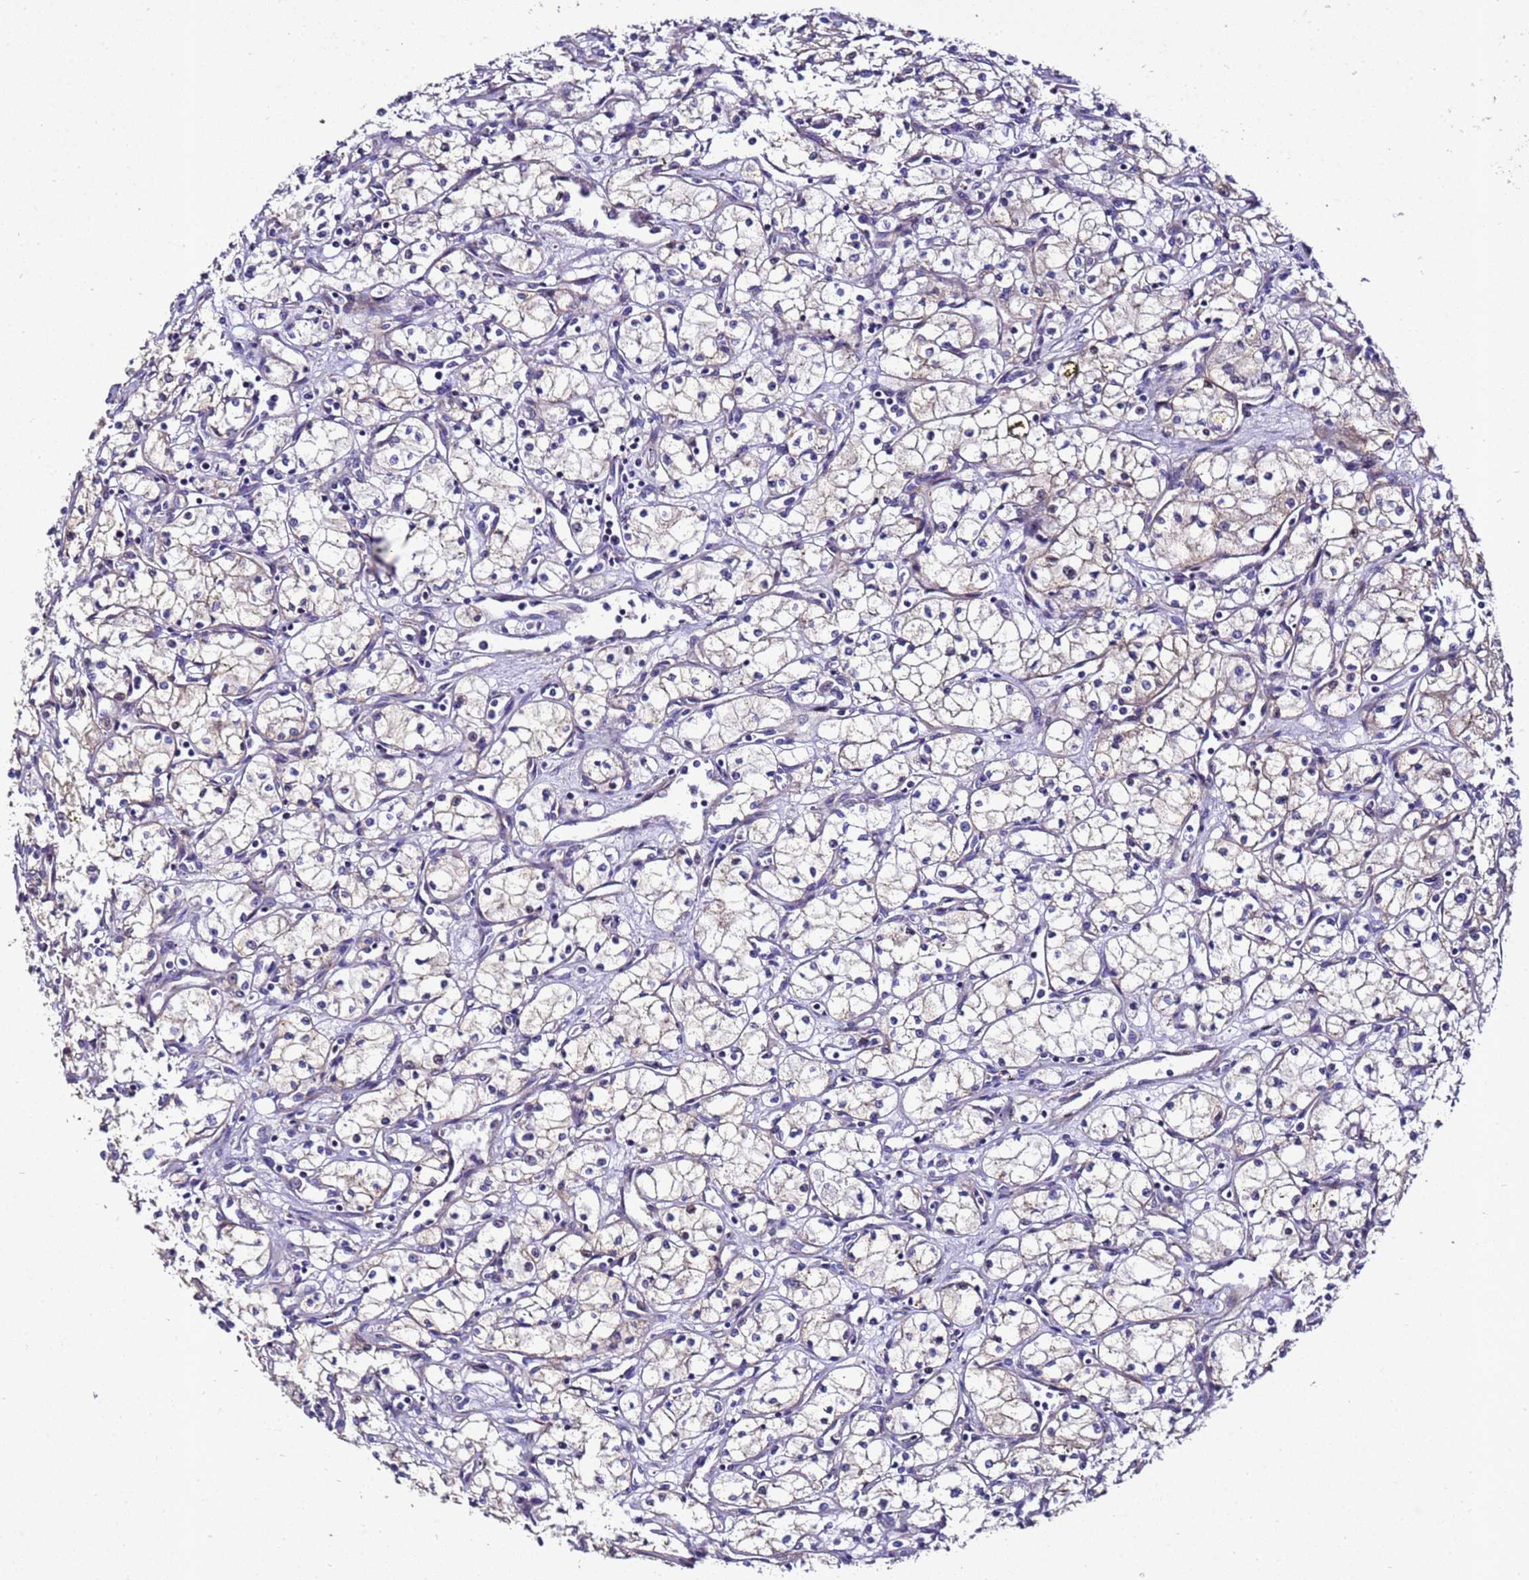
{"staining": {"intensity": "weak", "quantity": "<25%", "location": "cytoplasmic/membranous"}, "tissue": "renal cancer", "cell_type": "Tumor cells", "image_type": "cancer", "snomed": [{"axis": "morphology", "description": "Adenocarcinoma, NOS"}, {"axis": "topography", "description": "Kidney"}], "caption": "Renal cancer (adenocarcinoma) was stained to show a protein in brown. There is no significant expression in tumor cells. (DAB (3,3'-diaminobenzidine) immunohistochemistry (IHC) visualized using brightfield microscopy, high magnification).", "gene": "ZNF417", "patient": {"sex": "male", "age": 59}}